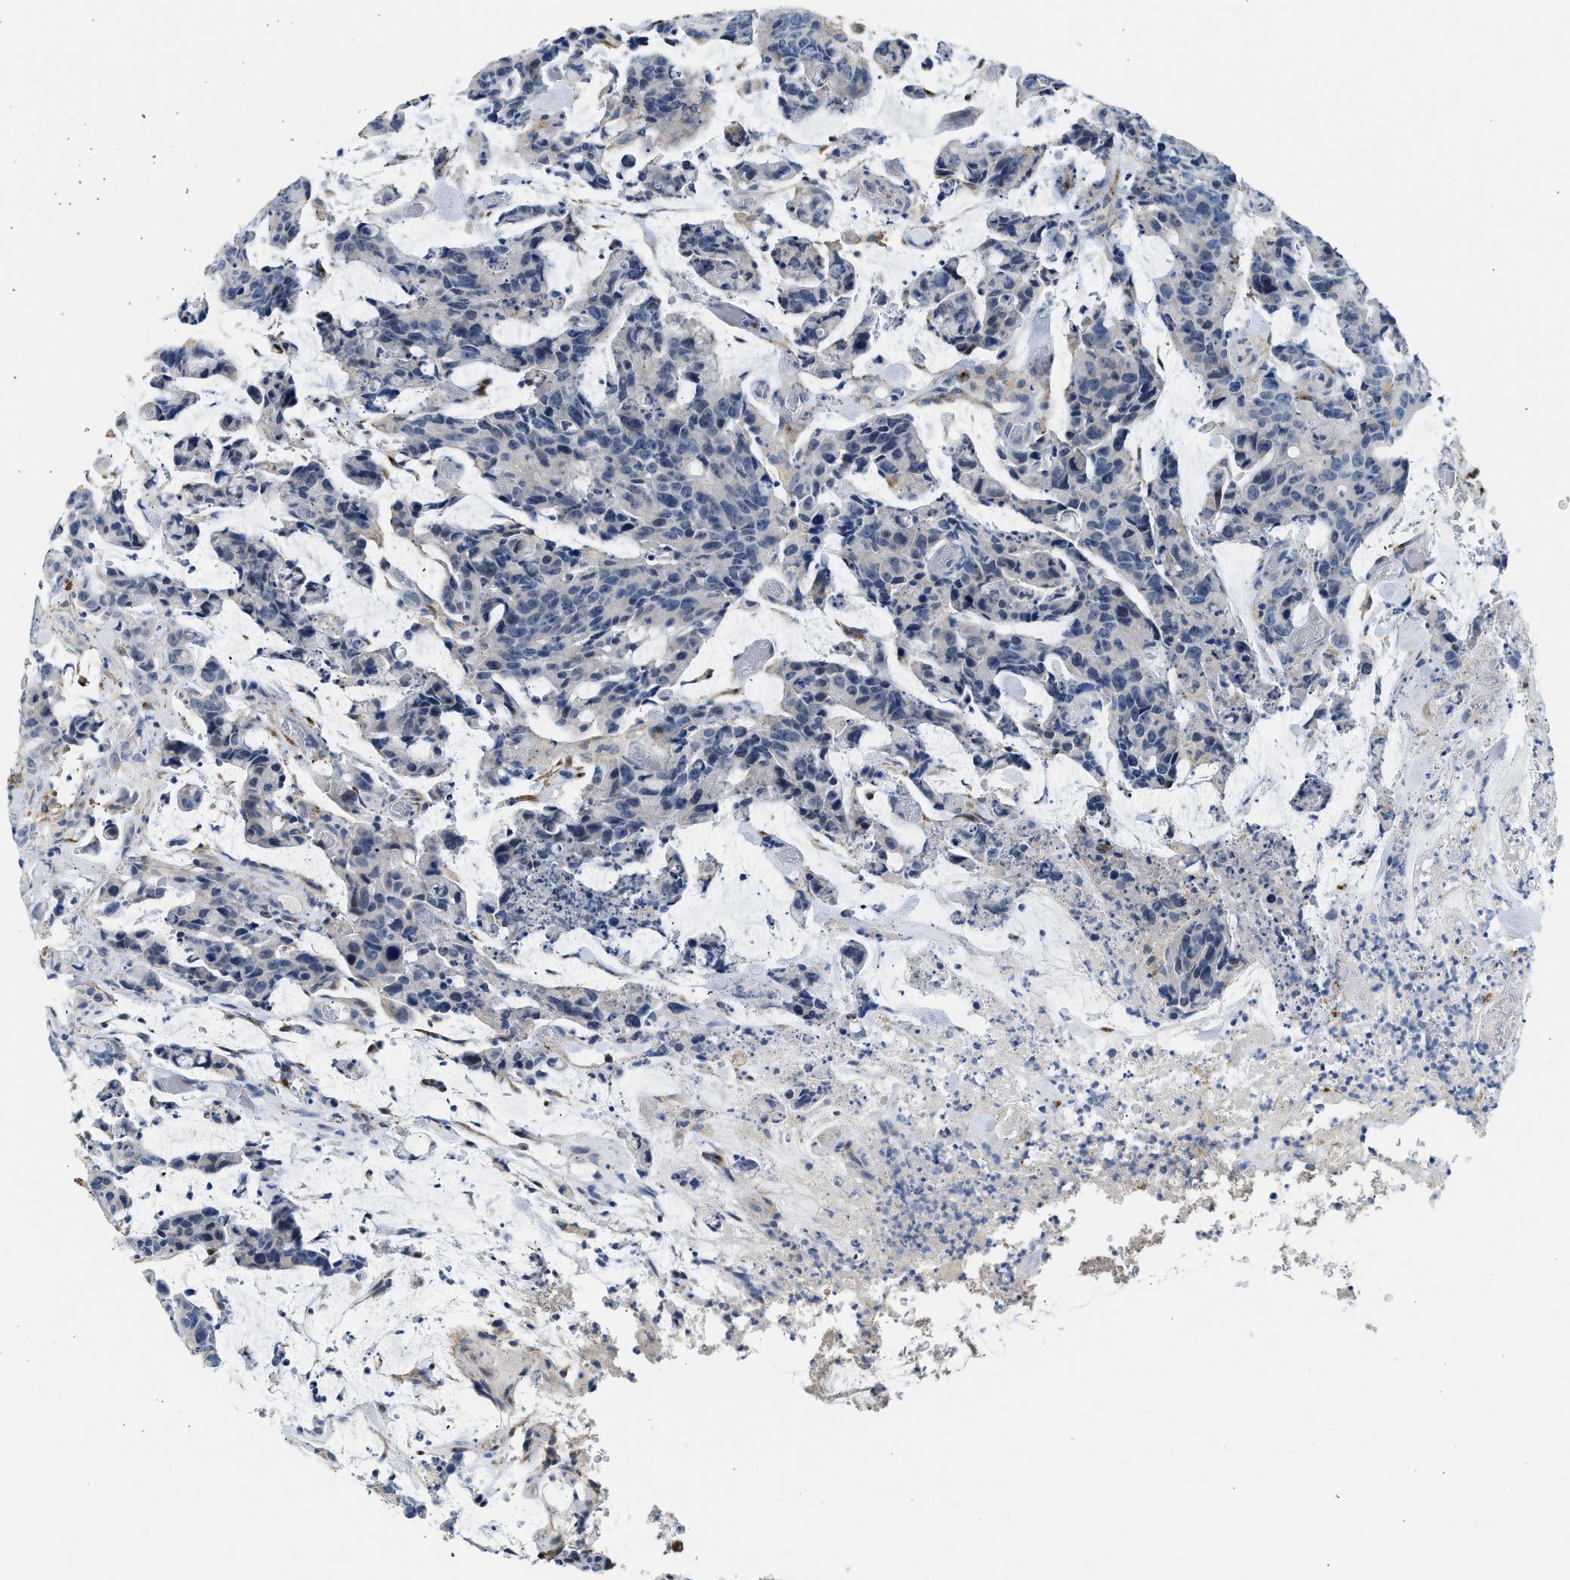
{"staining": {"intensity": "negative", "quantity": "none", "location": "none"}, "tissue": "colorectal cancer", "cell_type": "Tumor cells", "image_type": "cancer", "snomed": [{"axis": "morphology", "description": "Adenocarcinoma, NOS"}, {"axis": "topography", "description": "Colon"}], "caption": "Colorectal adenocarcinoma was stained to show a protein in brown. There is no significant expression in tumor cells.", "gene": "LRP1", "patient": {"sex": "female", "age": 86}}